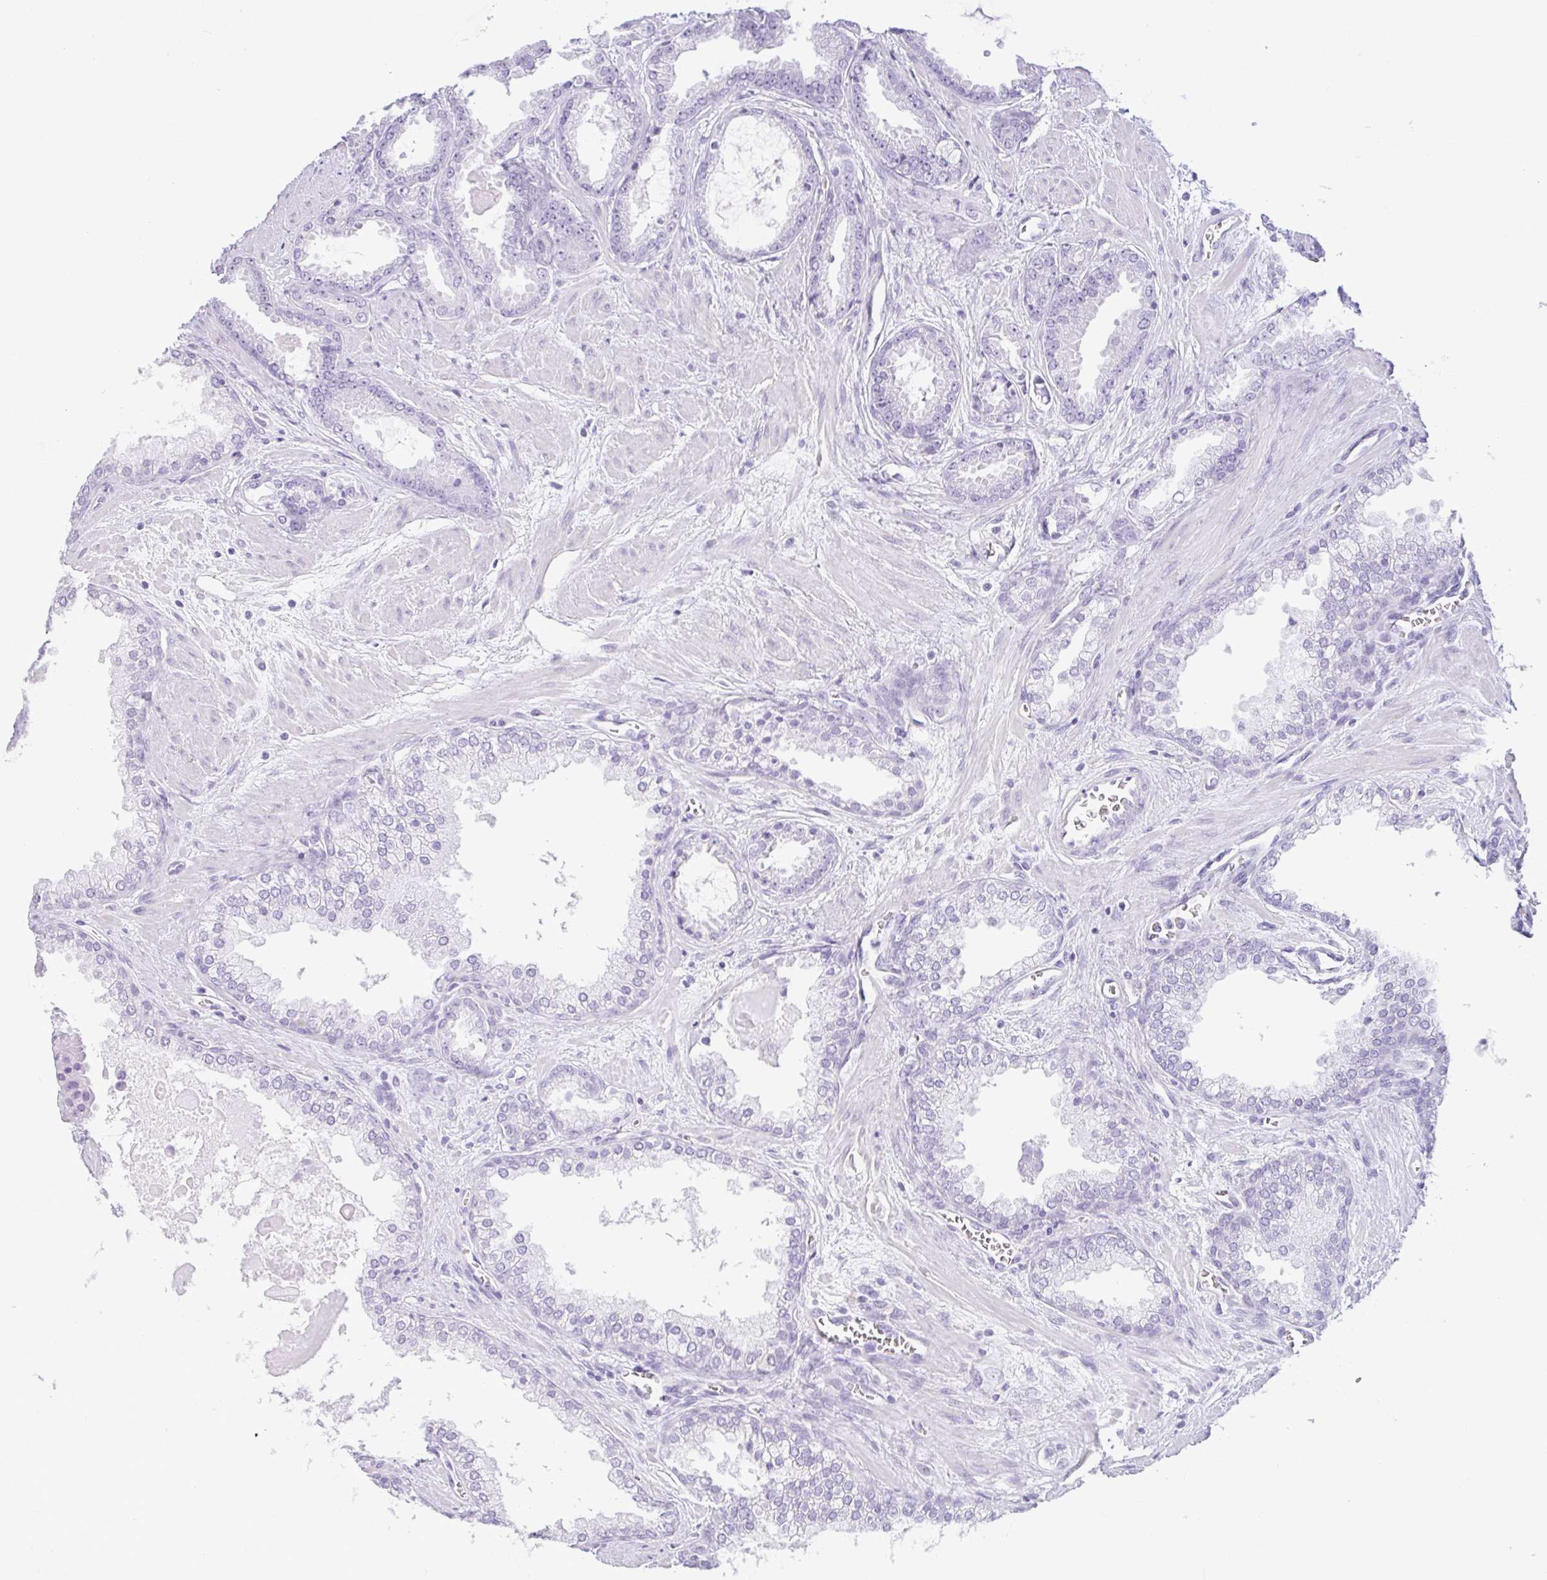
{"staining": {"intensity": "negative", "quantity": "none", "location": "none"}, "tissue": "prostate cancer", "cell_type": "Tumor cells", "image_type": "cancer", "snomed": [{"axis": "morphology", "description": "Adenocarcinoma, Low grade"}, {"axis": "topography", "description": "Prostate"}], "caption": "Tumor cells show no significant protein positivity in prostate low-grade adenocarcinoma. (DAB (3,3'-diaminobenzidine) immunohistochemistry (IHC) visualized using brightfield microscopy, high magnification).", "gene": "CTSE", "patient": {"sex": "male", "age": 62}}